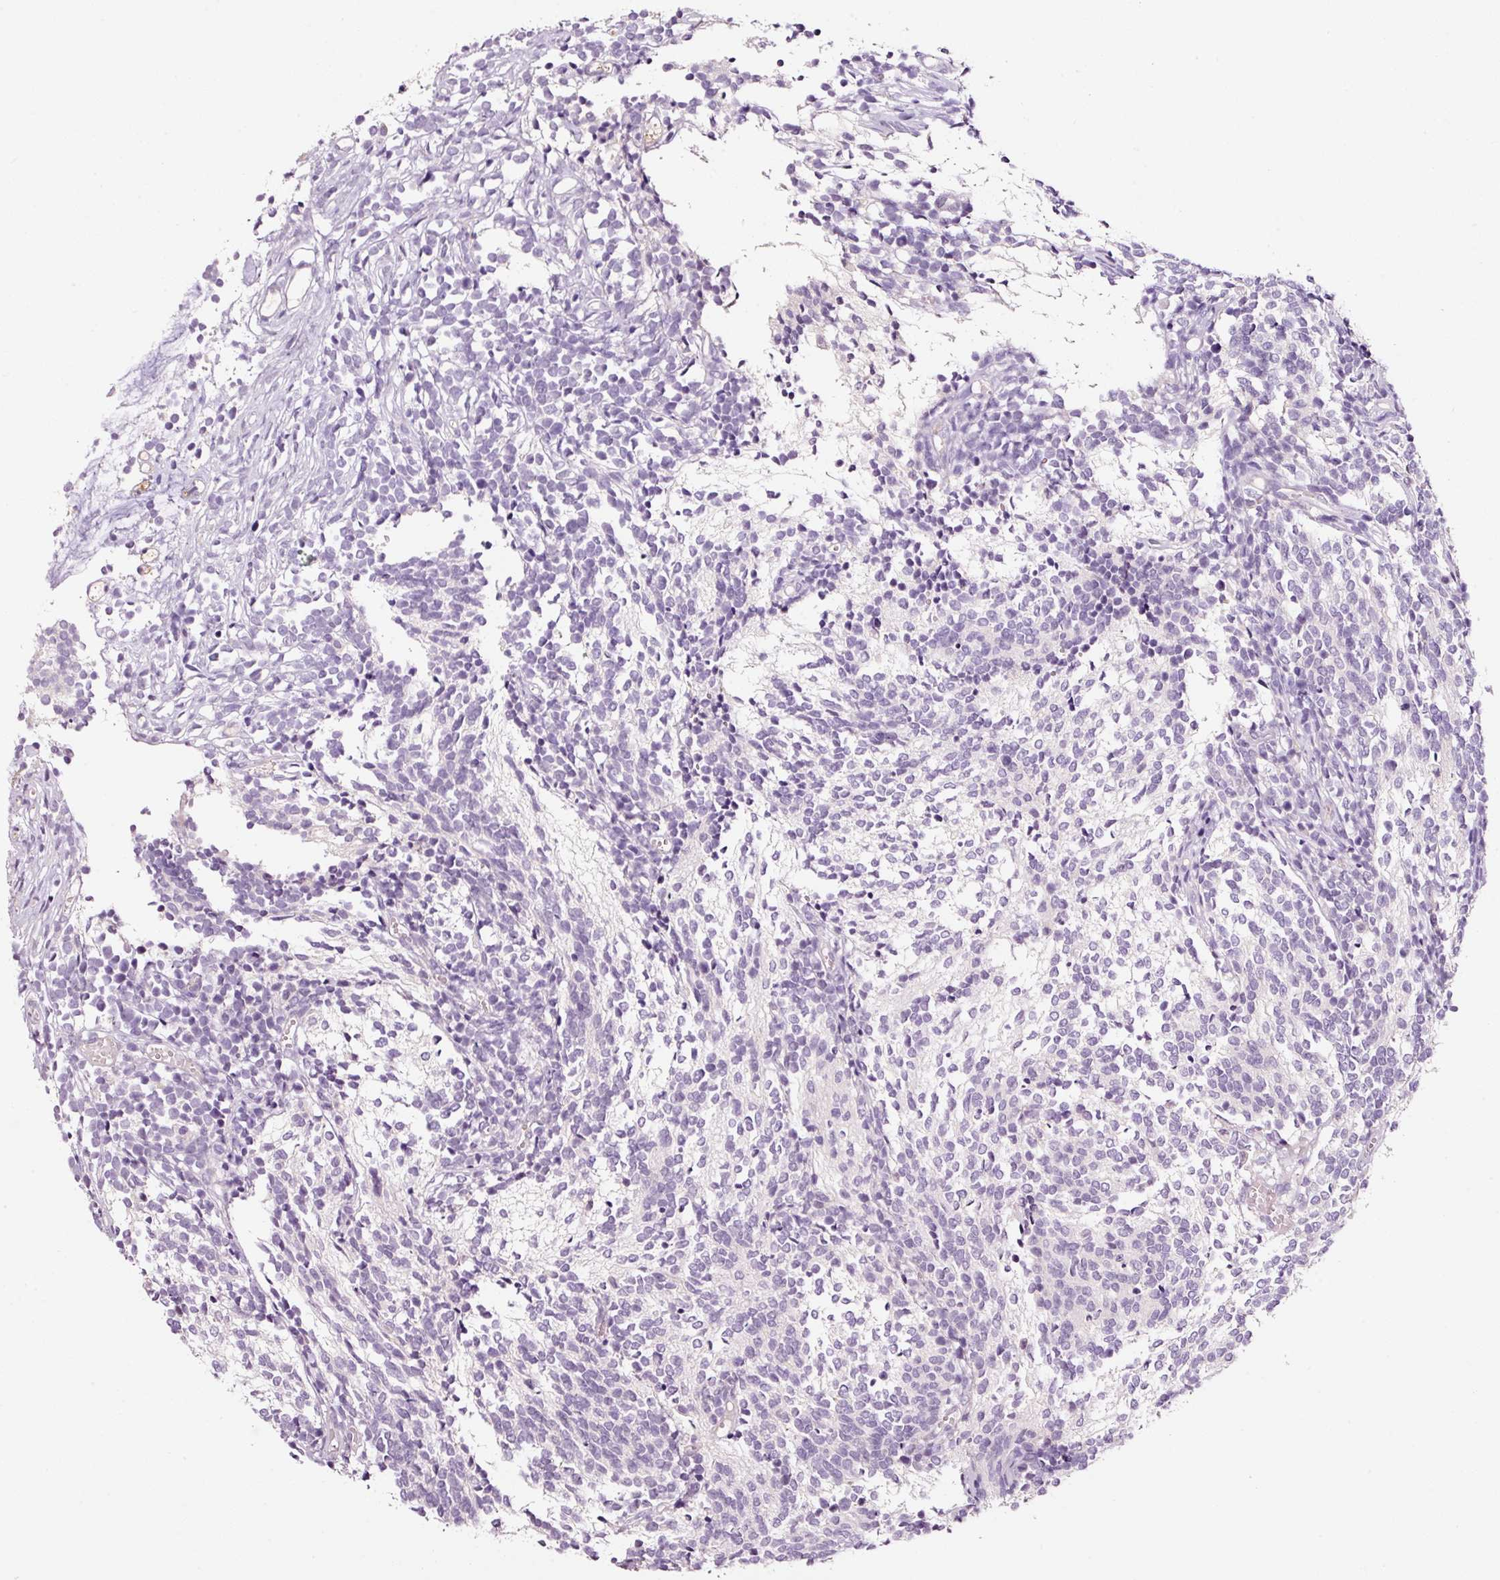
{"staining": {"intensity": "negative", "quantity": "none", "location": "none"}, "tissue": "glioma", "cell_type": "Tumor cells", "image_type": "cancer", "snomed": [{"axis": "morphology", "description": "Glioma, malignant, Low grade"}, {"axis": "topography", "description": "Brain"}], "caption": "Photomicrograph shows no significant protein expression in tumor cells of glioma.", "gene": "ABCB4", "patient": {"sex": "female", "age": 1}}